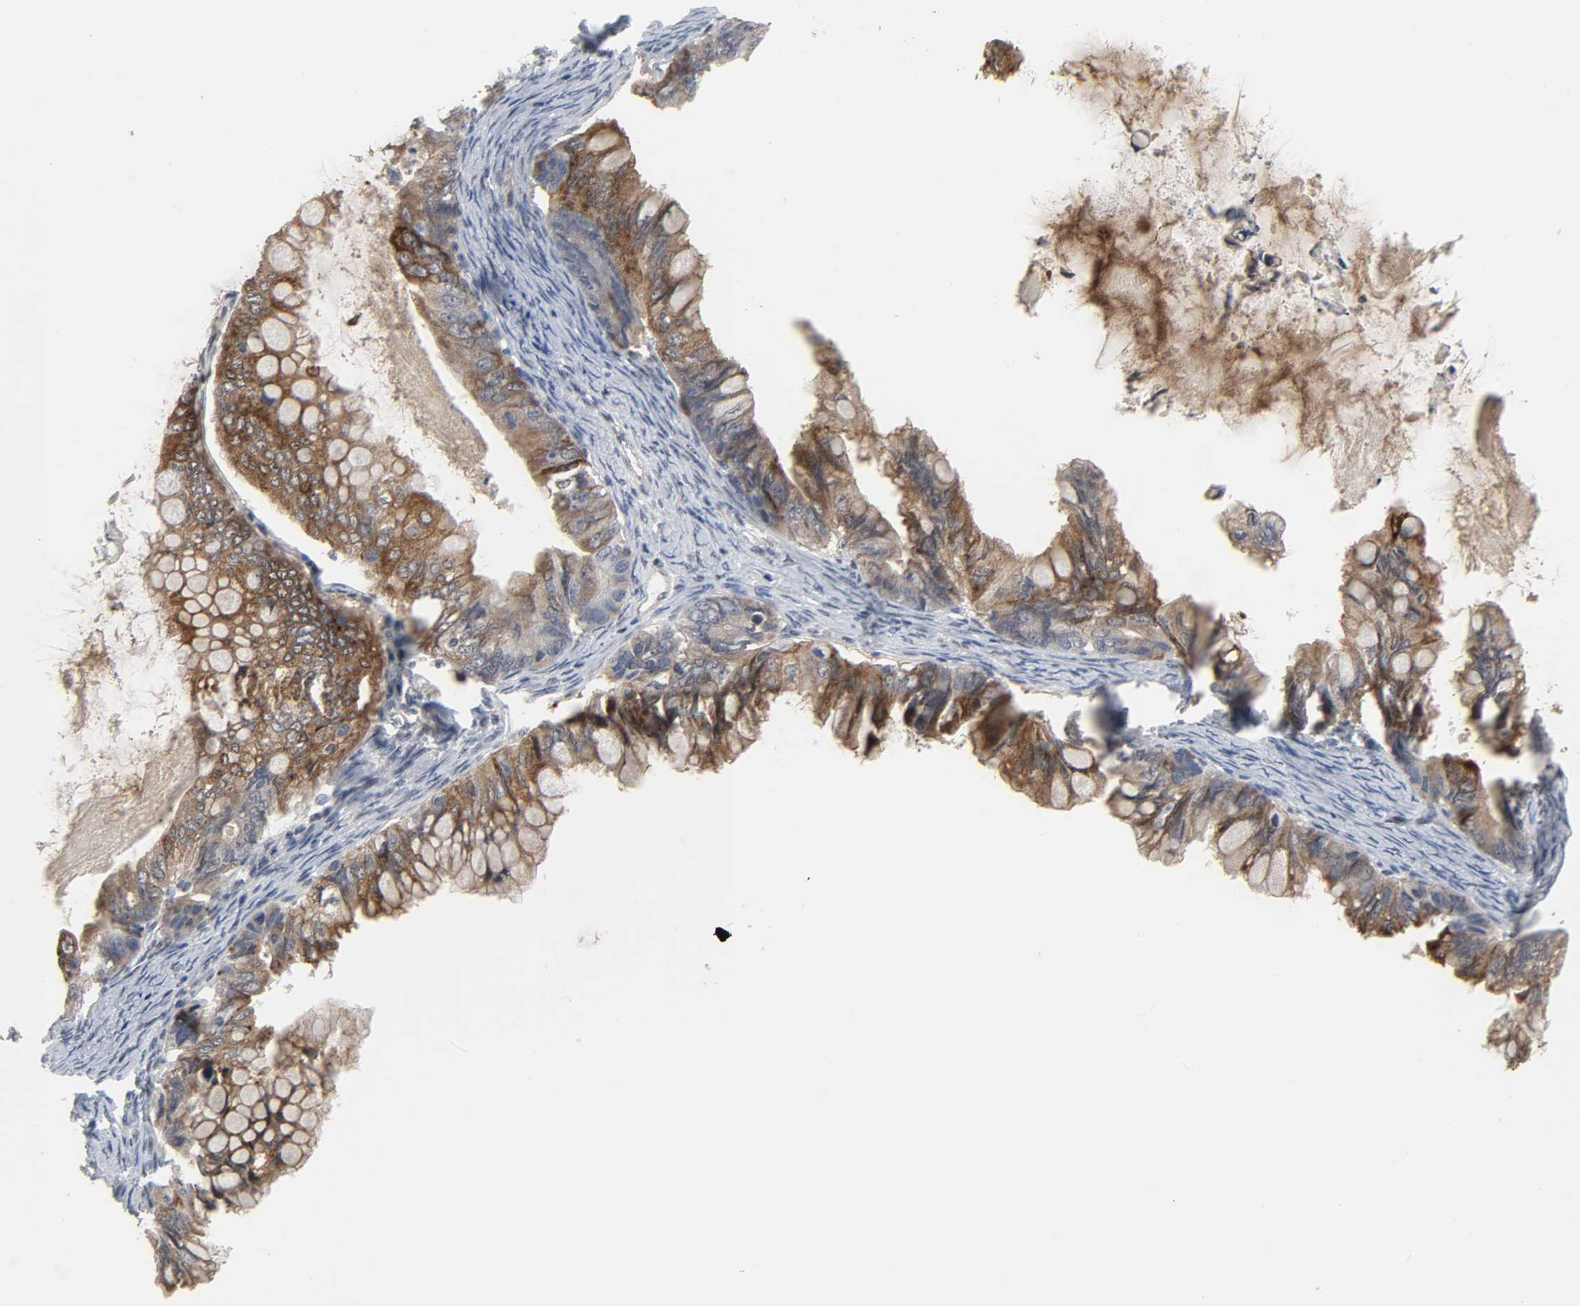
{"staining": {"intensity": "moderate", "quantity": ">75%", "location": "cytoplasmic/membranous"}, "tissue": "ovarian cancer", "cell_type": "Tumor cells", "image_type": "cancer", "snomed": [{"axis": "morphology", "description": "Cystadenocarcinoma, mucinous, NOS"}, {"axis": "topography", "description": "Ovary"}], "caption": "Protein expression analysis of mucinous cystadenocarcinoma (ovarian) demonstrates moderate cytoplasmic/membranous positivity in about >75% of tumor cells. The staining was performed using DAB to visualize the protein expression in brown, while the nuclei were stained in blue with hematoxylin (Magnification: 20x).", "gene": "MUC1", "patient": {"sex": "female", "age": 80}}